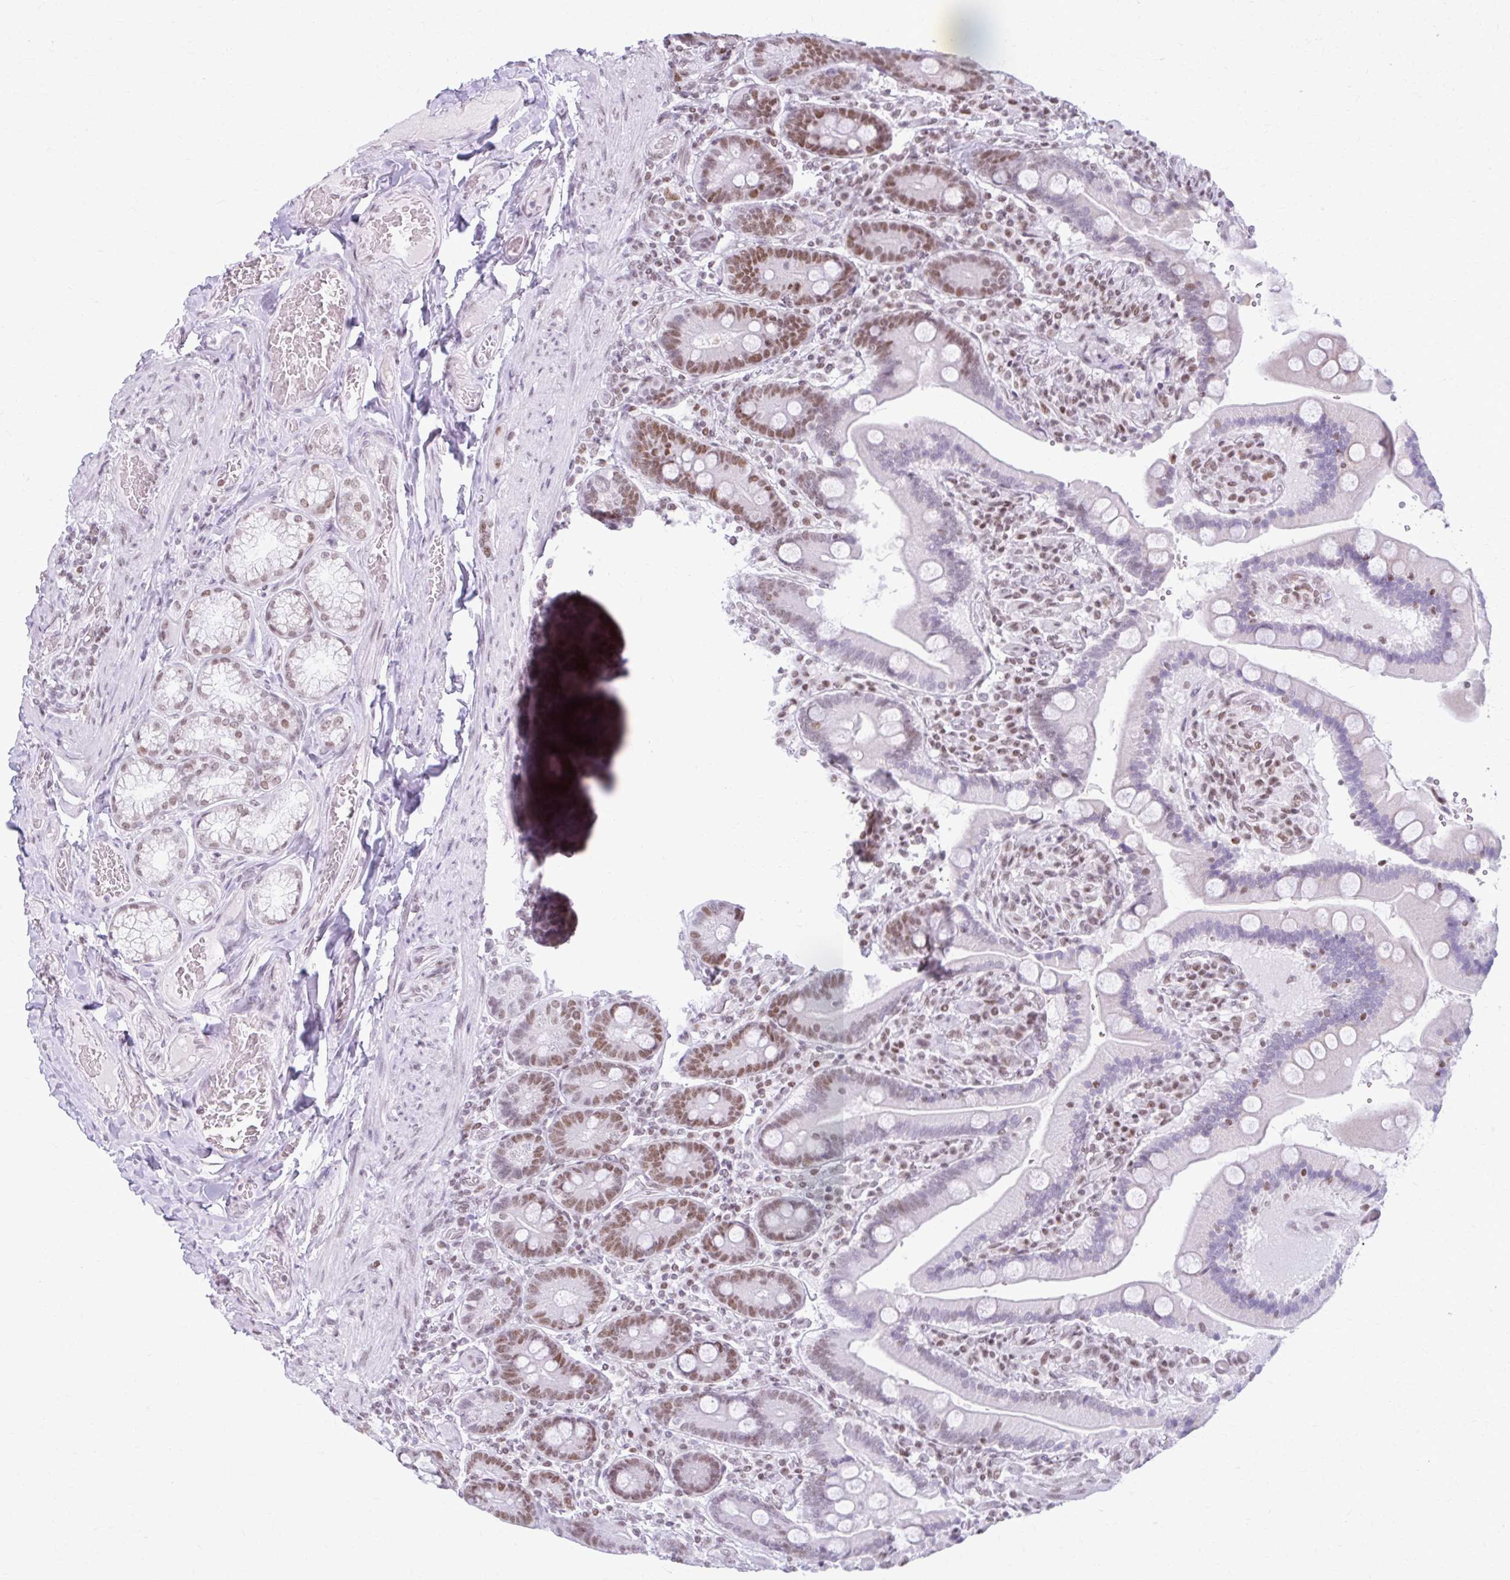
{"staining": {"intensity": "moderate", "quantity": "25%-75%", "location": "nuclear"}, "tissue": "duodenum", "cell_type": "Glandular cells", "image_type": "normal", "snomed": [{"axis": "morphology", "description": "Normal tissue, NOS"}, {"axis": "topography", "description": "Duodenum"}], "caption": "A medium amount of moderate nuclear staining is seen in about 25%-75% of glandular cells in benign duodenum. (IHC, brightfield microscopy, high magnification).", "gene": "PABIR1", "patient": {"sex": "female", "age": 62}}